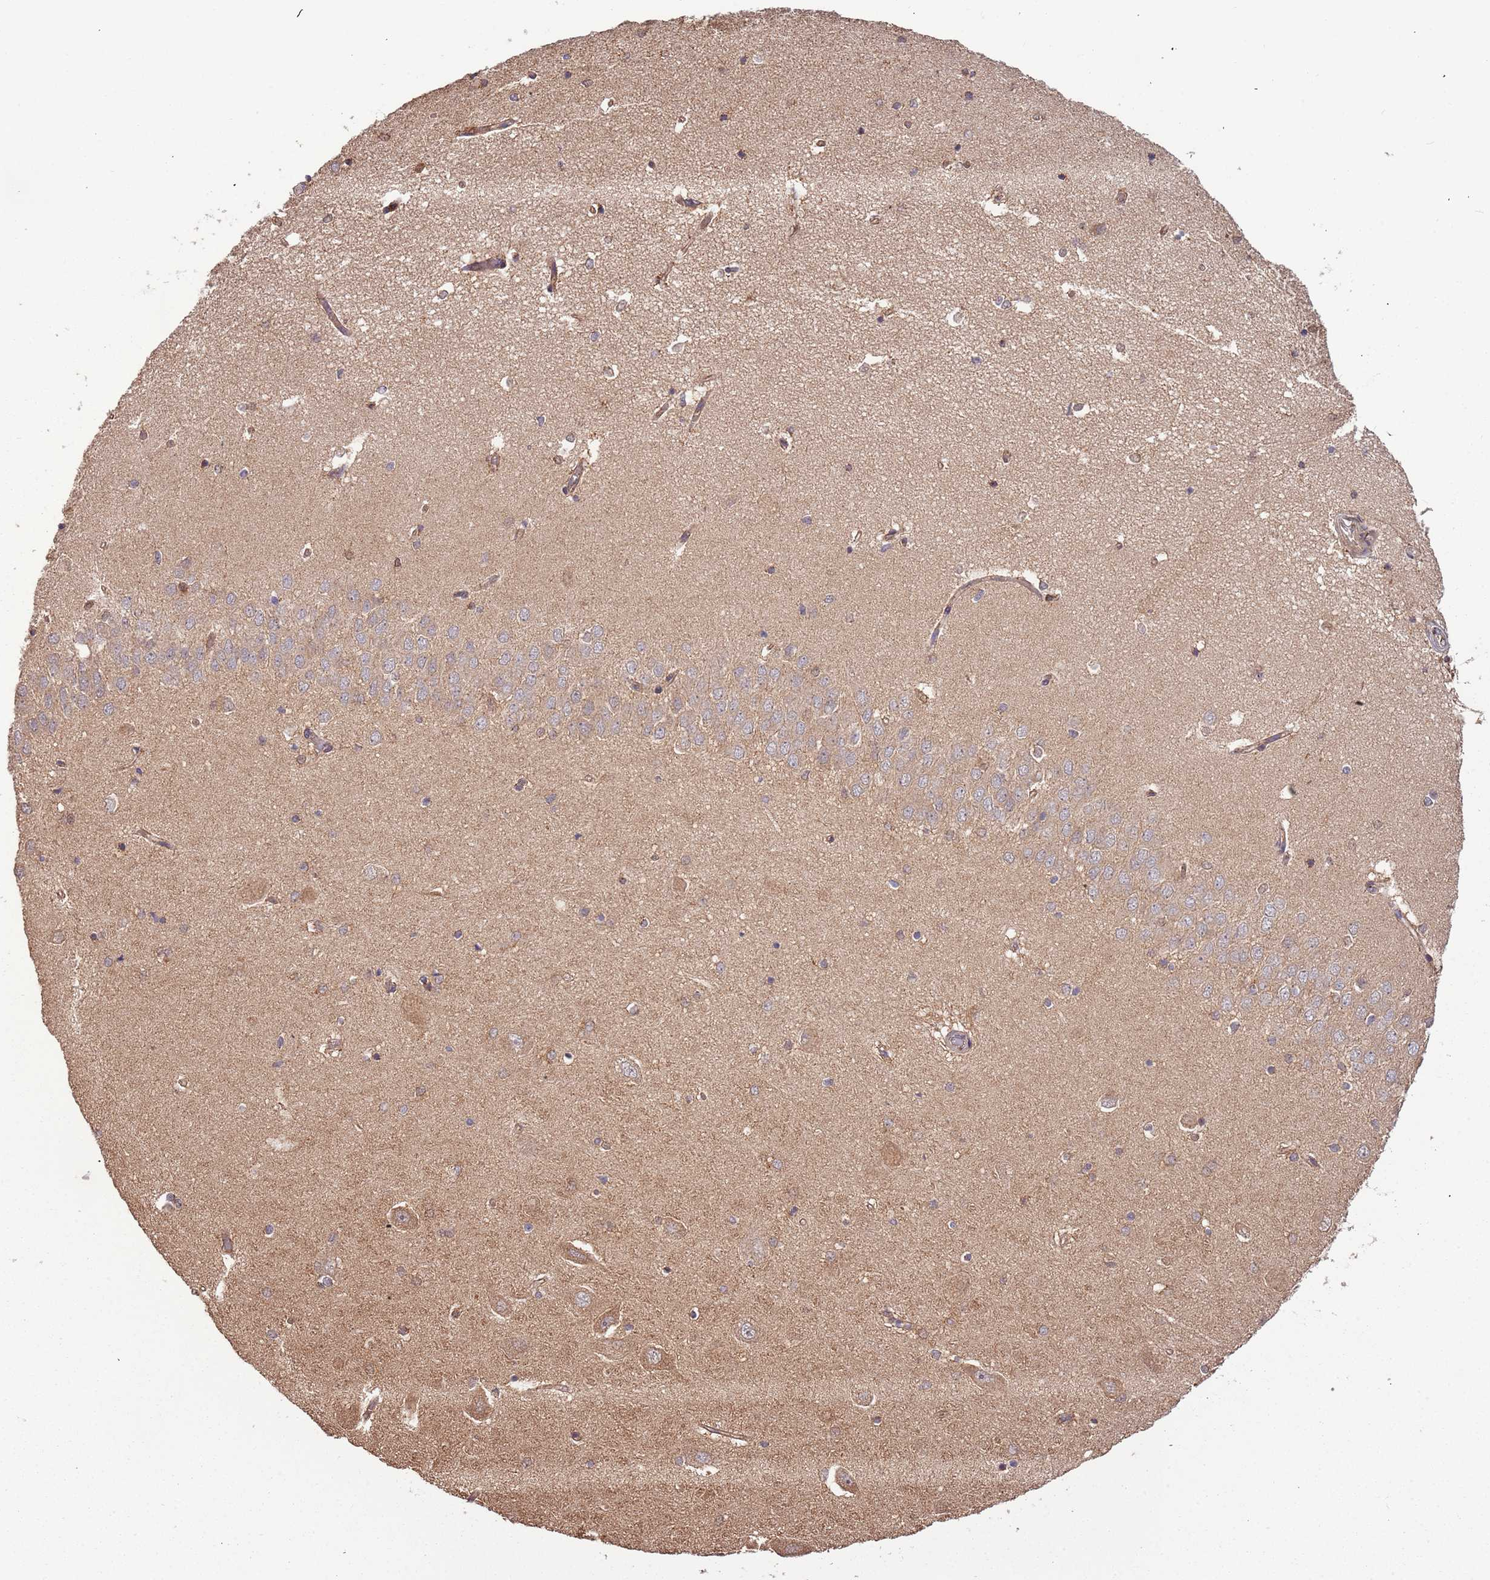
{"staining": {"intensity": "moderate", "quantity": "<25%", "location": "cytoplasmic/membranous,nuclear"}, "tissue": "hippocampus", "cell_type": "Glial cells", "image_type": "normal", "snomed": [{"axis": "morphology", "description": "Normal tissue, NOS"}, {"axis": "topography", "description": "Hippocampus"}], "caption": "Brown immunohistochemical staining in normal human hippocampus demonstrates moderate cytoplasmic/membranous,nuclear staining in approximately <25% of glial cells. (Stains: DAB in brown, nuclei in blue, Microscopy: brightfield microscopy at high magnification).", "gene": "IL17RD", "patient": {"sex": "male", "age": 45}}